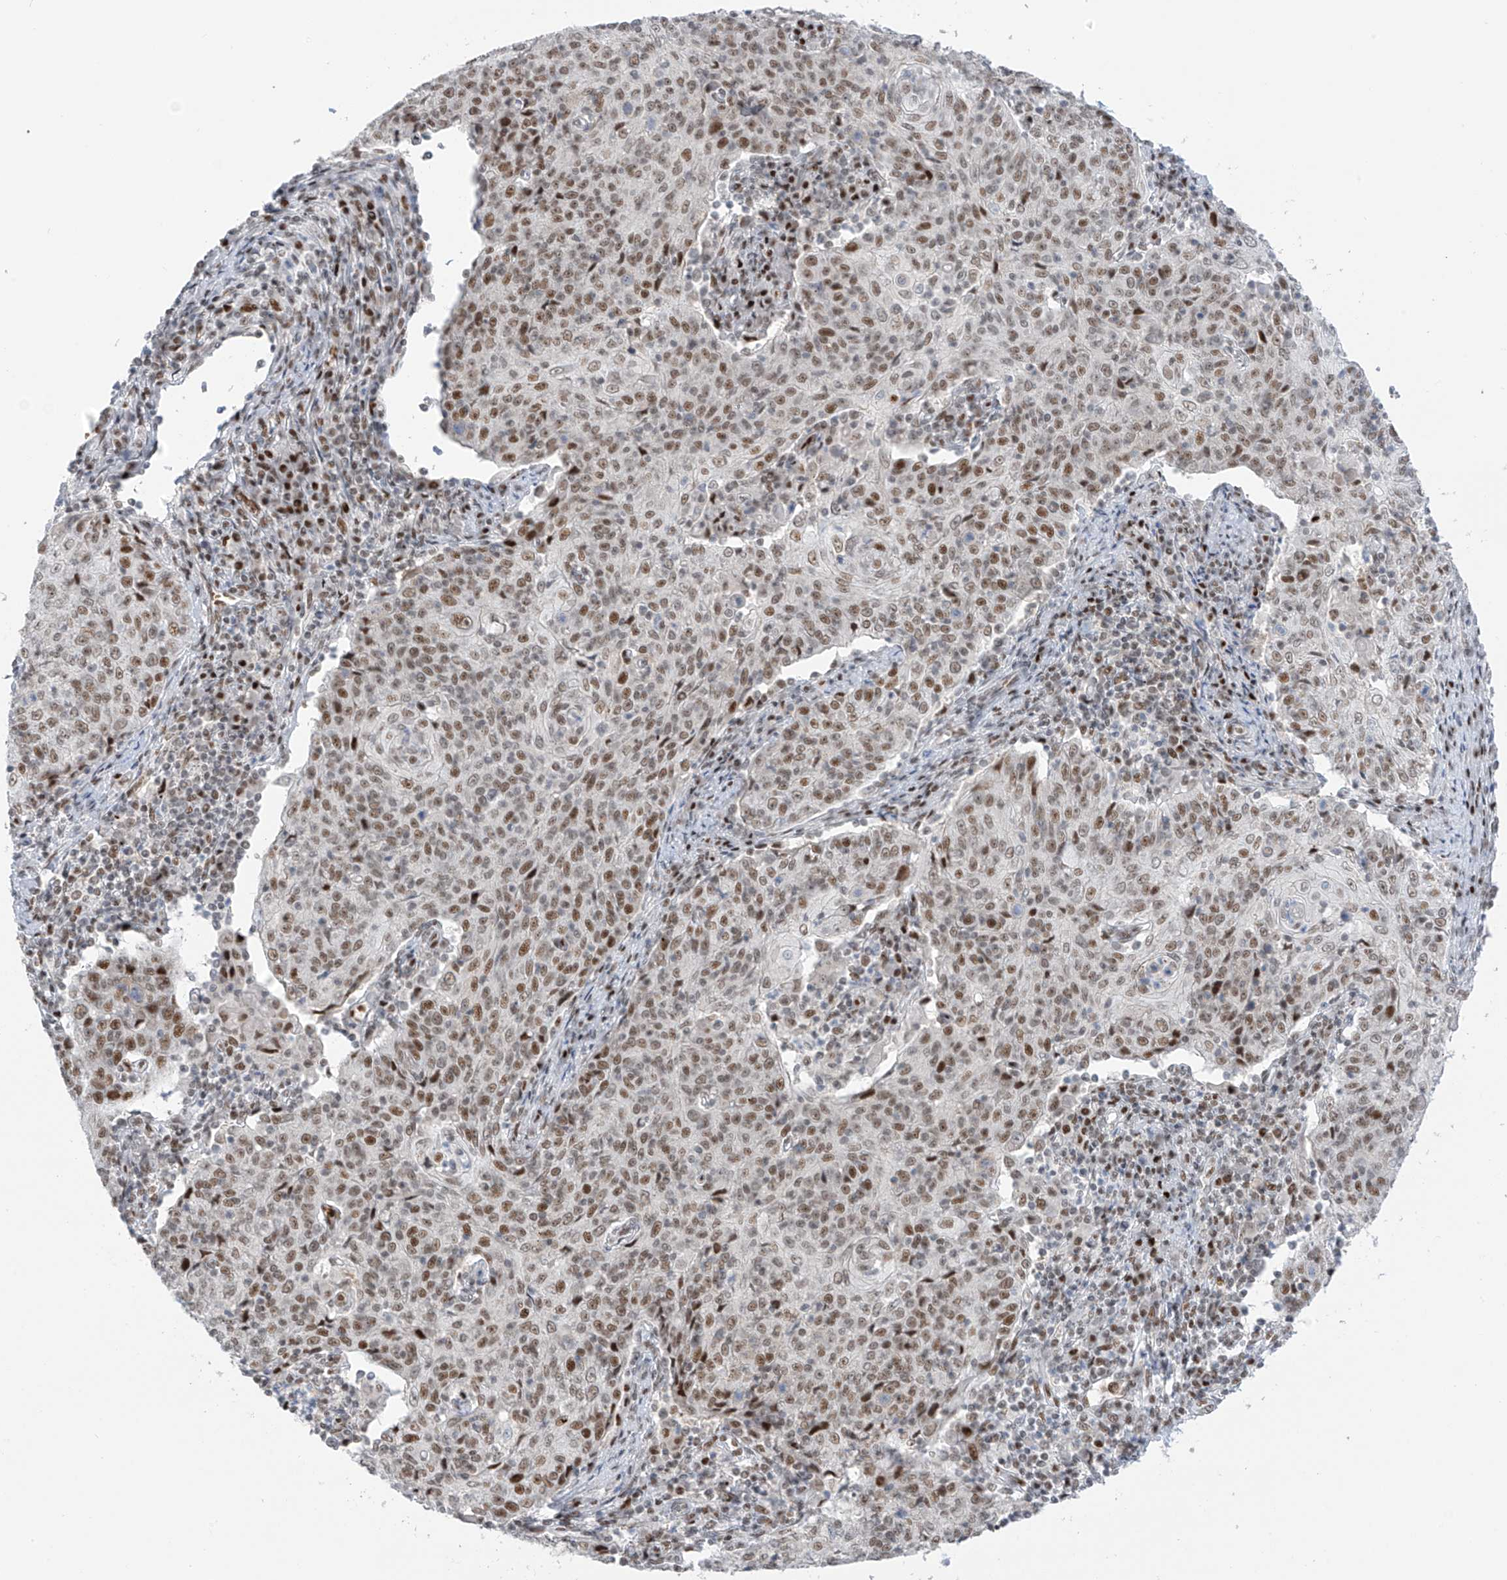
{"staining": {"intensity": "moderate", "quantity": ">75%", "location": "nuclear"}, "tissue": "cervical cancer", "cell_type": "Tumor cells", "image_type": "cancer", "snomed": [{"axis": "morphology", "description": "Squamous cell carcinoma, NOS"}, {"axis": "topography", "description": "Cervix"}], "caption": "Immunohistochemistry histopathology image of neoplastic tissue: squamous cell carcinoma (cervical) stained using IHC reveals medium levels of moderate protein expression localized specifically in the nuclear of tumor cells, appearing as a nuclear brown color.", "gene": "ZCWPW2", "patient": {"sex": "female", "age": 48}}